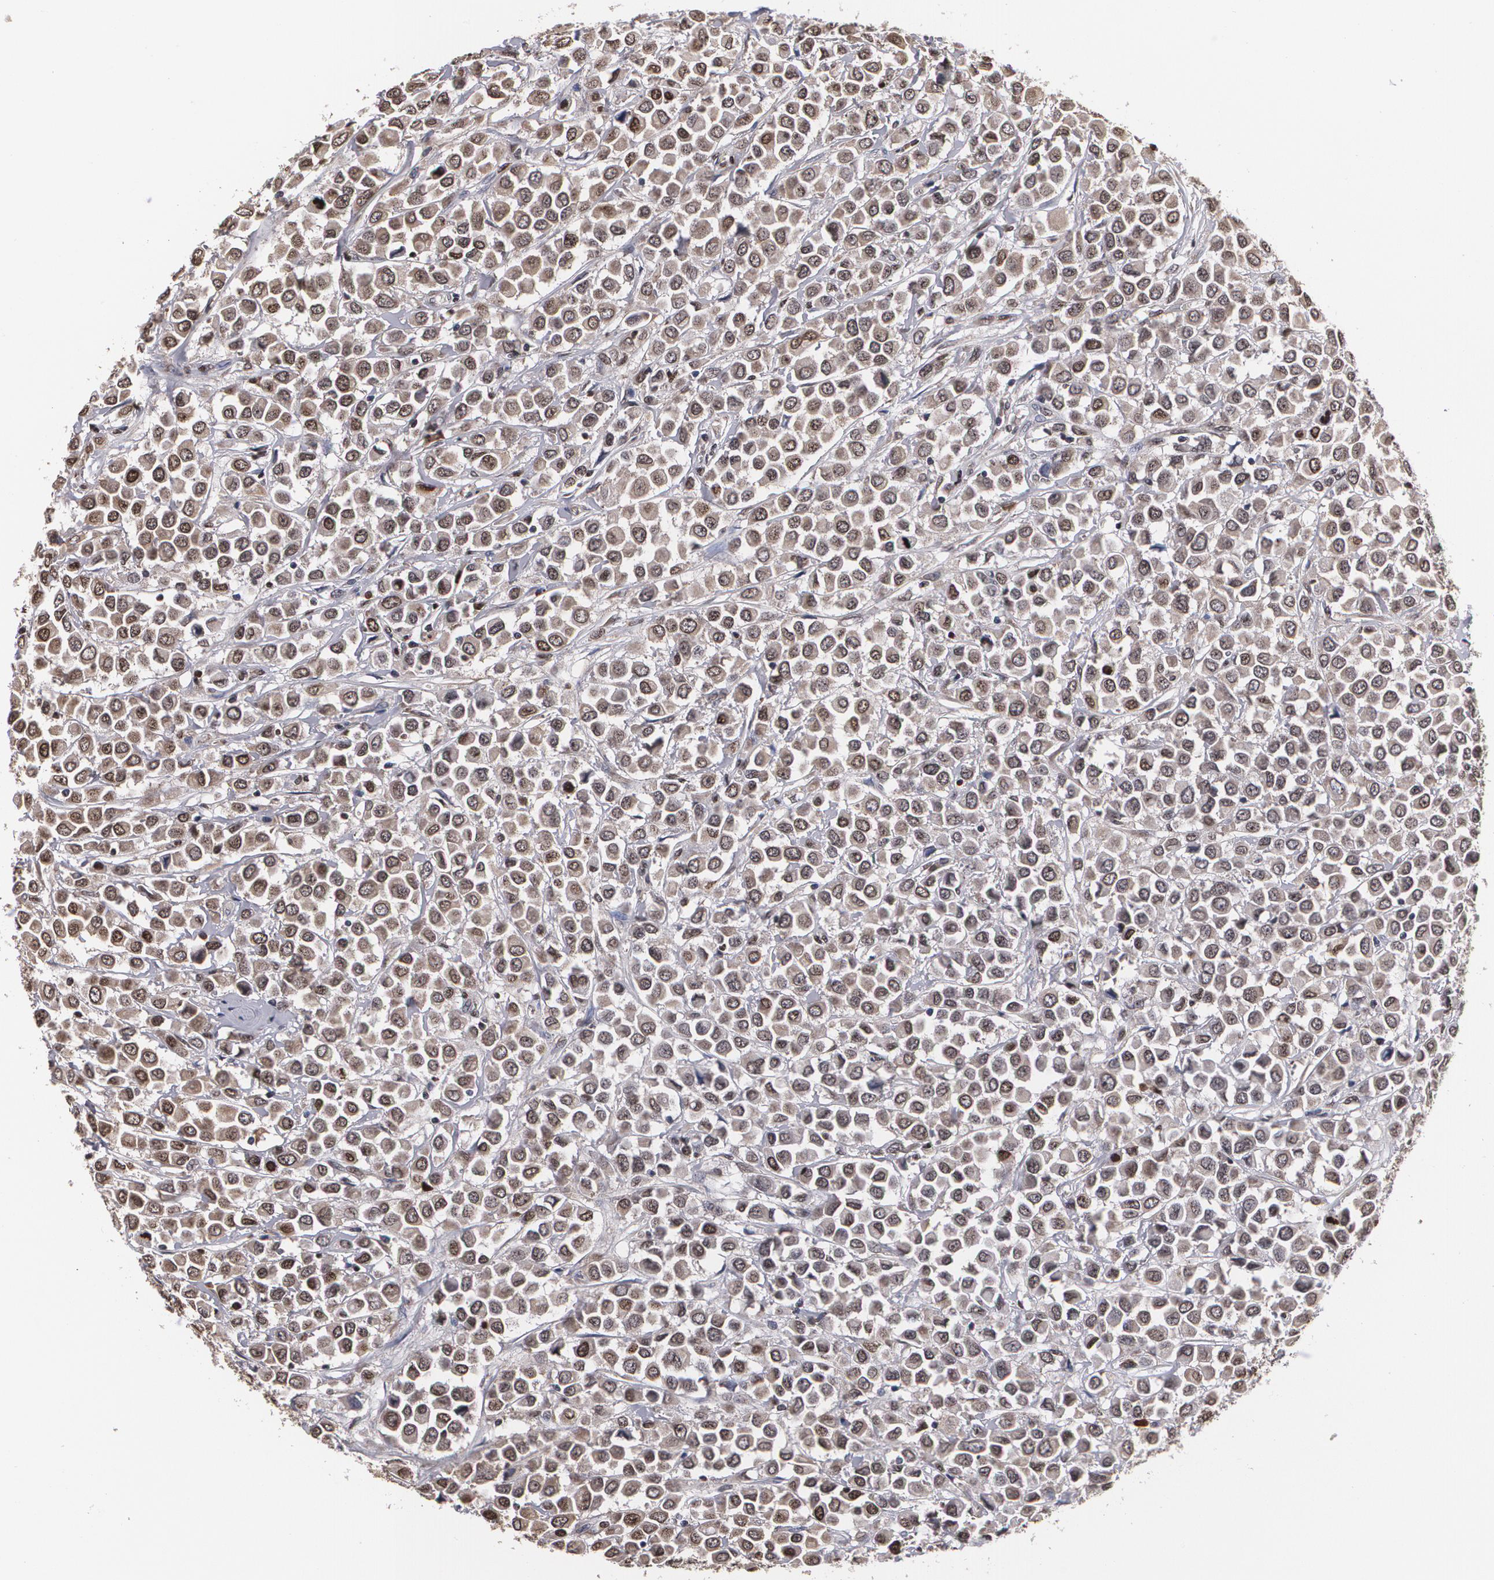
{"staining": {"intensity": "weak", "quantity": "25%-75%", "location": "cytoplasmic/membranous,nuclear"}, "tissue": "breast cancer", "cell_type": "Tumor cells", "image_type": "cancer", "snomed": [{"axis": "morphology", "description": "Duct carcinoma"}, {"axis": "topography", "description": "Breast"}], "caption": "Immunohistochemistry of invasive ductal carcinoma (breast) reveals low levels of weak cytoplasmic/membranous and nuclear positivity in about 25%-75% of tumor cells.", "gene": "MVP", "patient": {"sex": "female", "age": 61}}